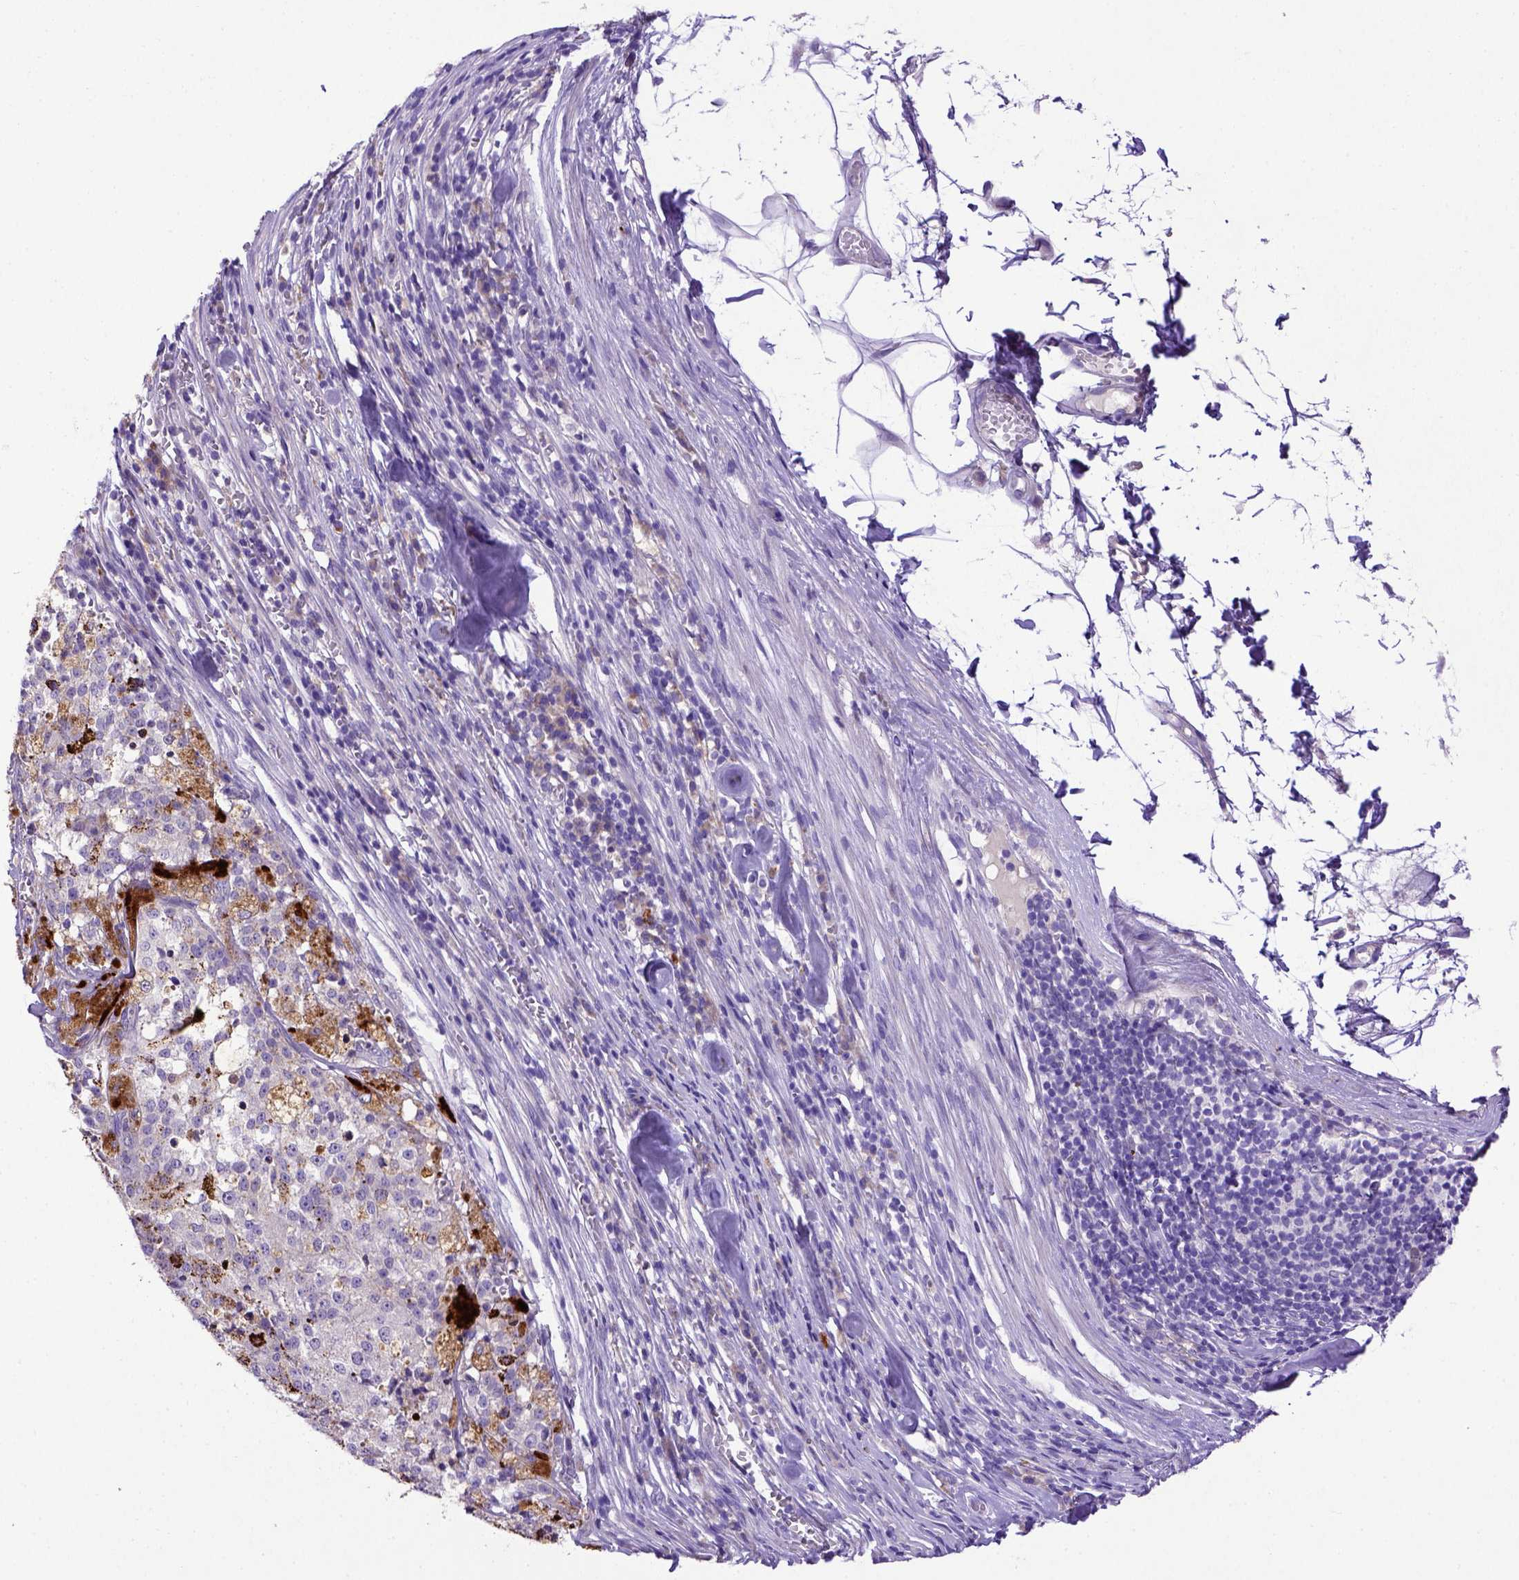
{"staining": {"intensity": "negative", "quantity": "none", "location": "none"}, "tissue": "melanoma", "cell_type": "Tumor cells", "image_type": "cancer", "snomed": [{"axis": "morphology", "description": "Malignant melanoma, Metastatic site"}, {"axis": "topography", "description": "Lymph node"}], "caption": "Photomicrograph shows no significant protein expression in tumor cells of melanoma. Nuclei are stained in blue.", "gene": "ADAM12", "patient": {"sex": "female", "age": 64}}